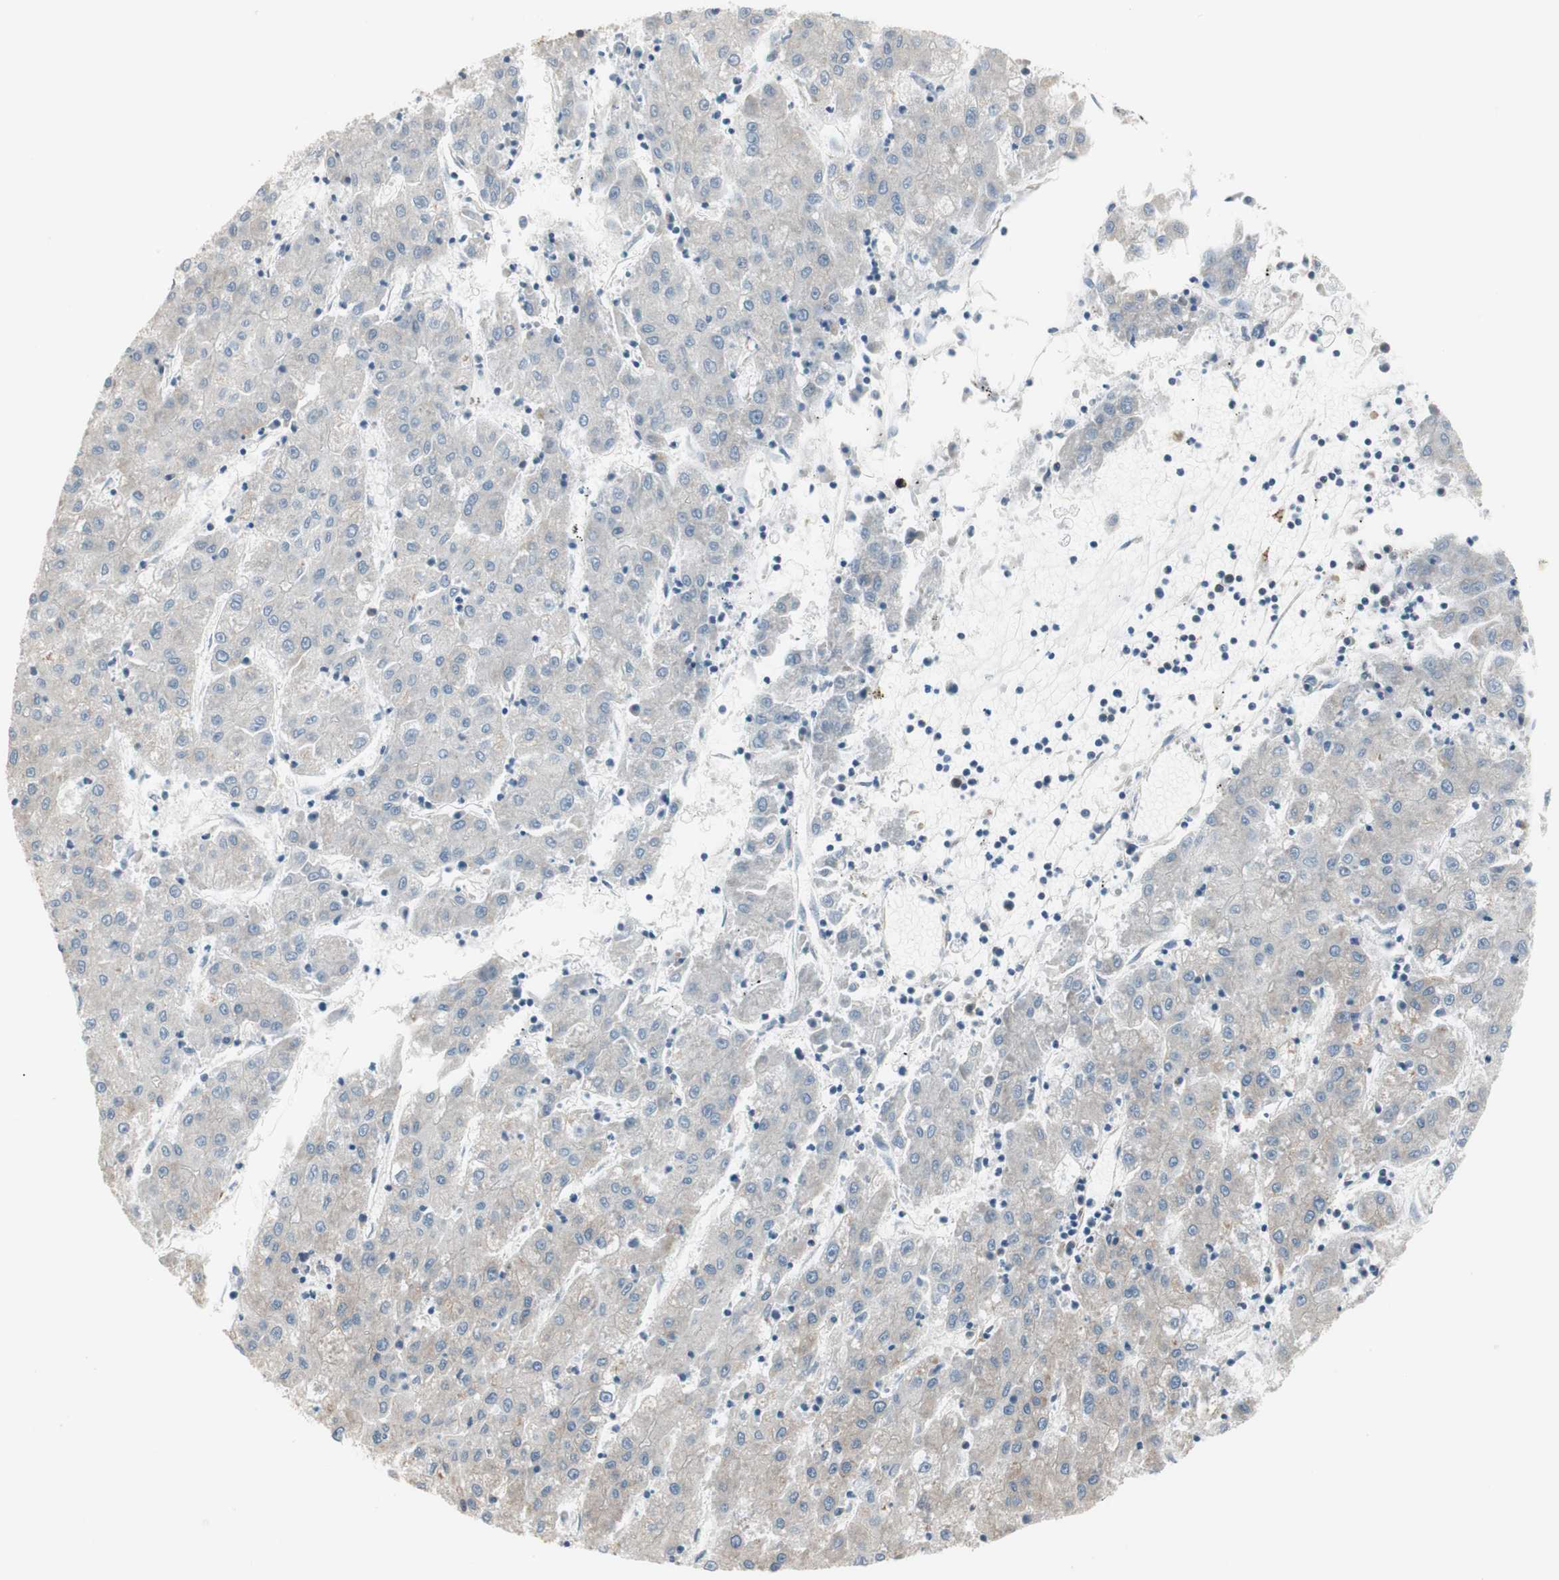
{"staining": {"intensity": "weak", "quantity": "25%-75%", "location": "cytoplasmic/membranous"}, "tissue": "liver cancer", "cell_type": "Tumor cells", "image_type": "cancer", "snomed": [{"axis": "morphology", "description": "Carcinoma, Hepatocellular, NOS"}, {"axis": "topography", "description": "Liver"}], "caption": "An immunohistochemistry image of tumor tissue is shown. Protein staining in brown shows weak cytoplasmic/membranous positivity in liver cancer within tumor cells.", "gene": "CLCC1", "patient": {"sex": "male", "age": 72}}